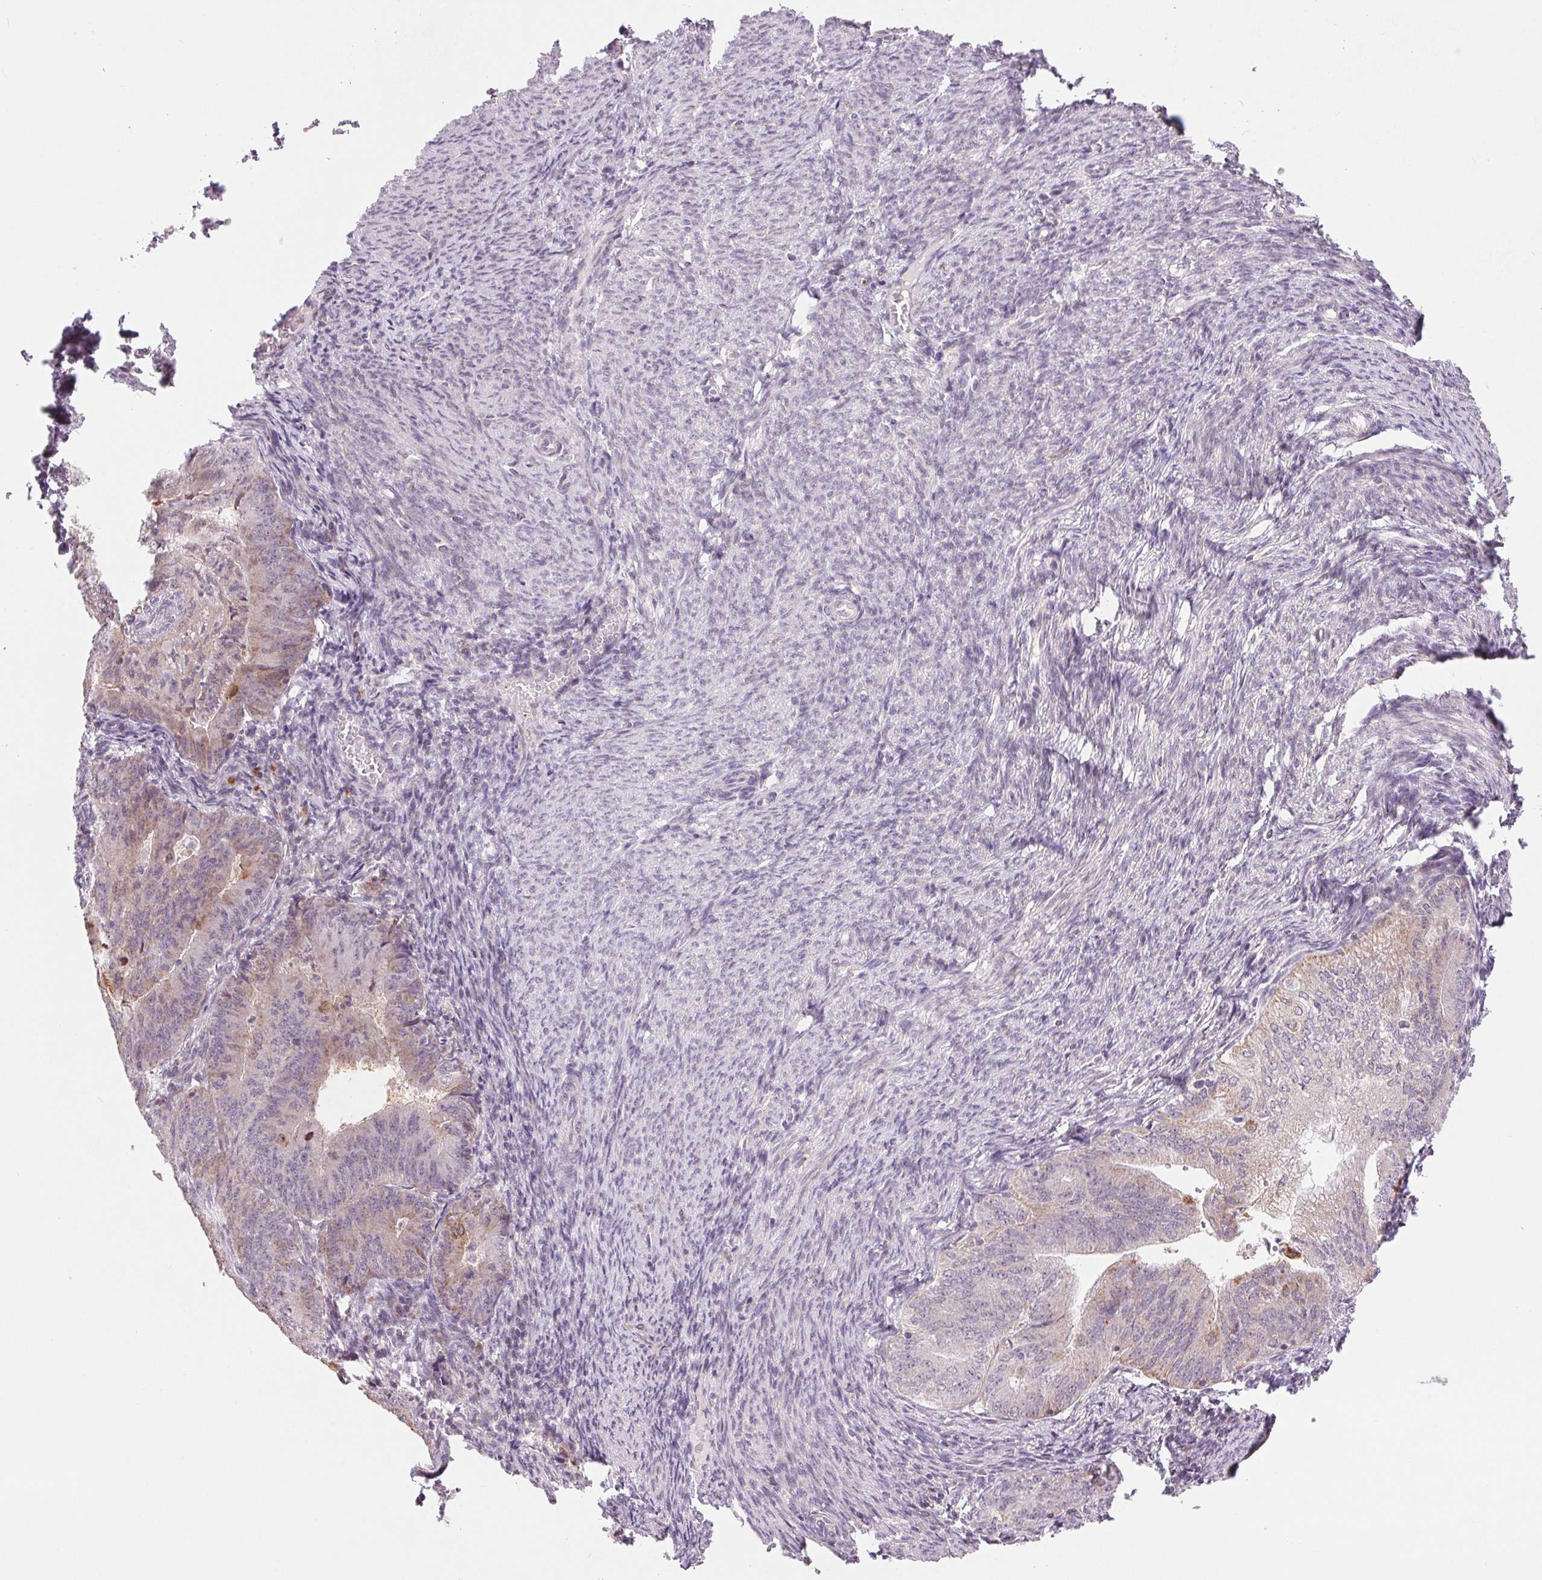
{"staining": {"intensity": "negative", "quantity": "none", "location": "none"}, "tissue": "endometrial cancer", "cell_type": "Tumor cells", "image_type": "cancer", "snomed": [{"axis": "morphology", "description": "Adenocarcinoma, NOS"}, {"axis": "topography", "description": "Endometrium"}], "caption": "DAB (3,3'-diaminobenzidine) immunohistochemical staining of human adenocarcinoma (endometrial) demonstrates no significant positivity in tumor cells.", "gene": "ARHGAP32", "patient": {"sex": "female", "age": 57}}